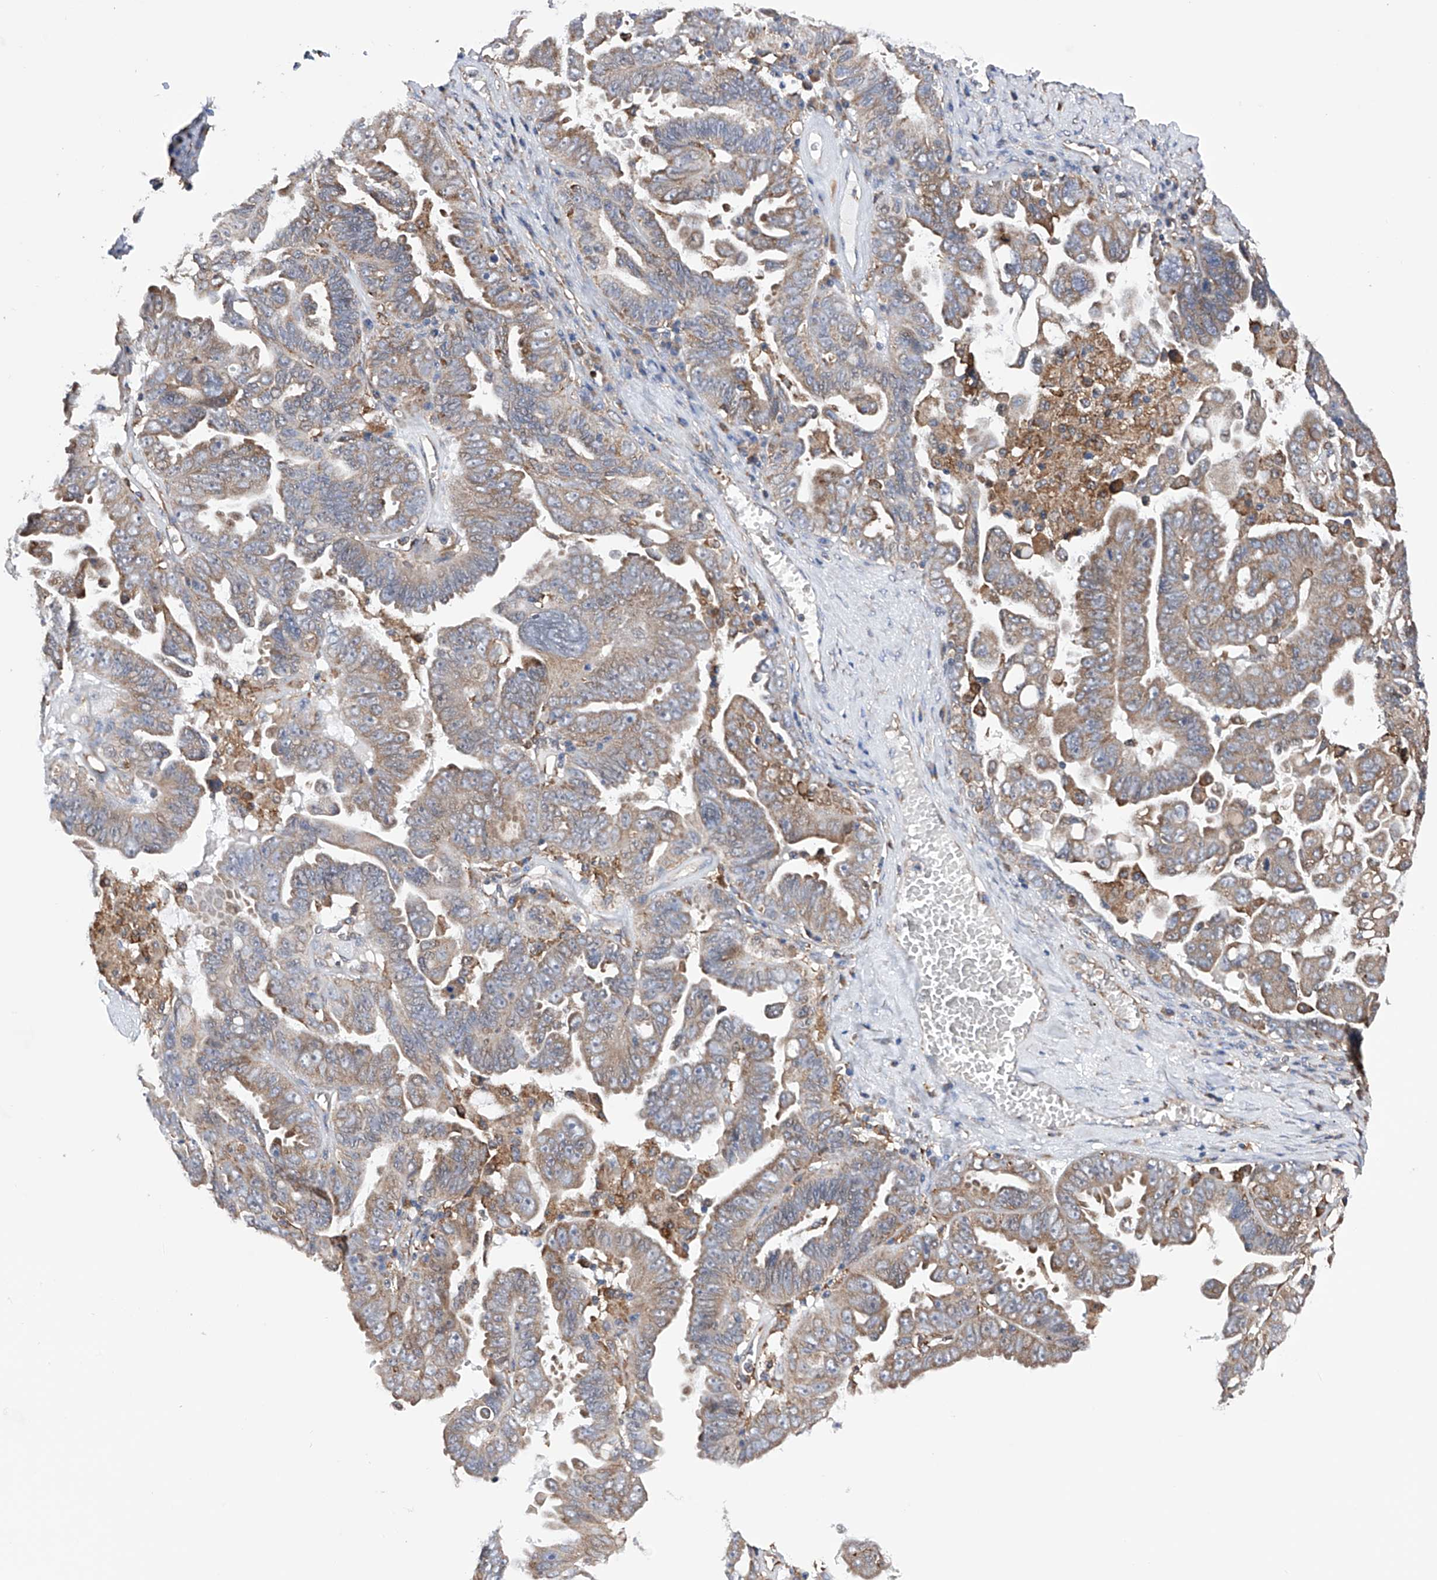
{"staining": {"intensity": "weak", "quantity": ">75%", "location": "cytoplasmic/membranous"}, "tissue": "ovarian cancer", "cell_type": "Tumor cells", "image_type": "cancer", "snomed": [{"axis": "morphology", "description": "Carcinoma, endometroid"}, {"axis": "topography", "description": "Ovary"}], "caption": "Protein expression analysis of human ovarian cancer reveals weak cytoplasmic/membranous staining in approximately >75% of tumor cells.", "gene": "DNAH8", "patient": {"sex": "female", "age": 62}}